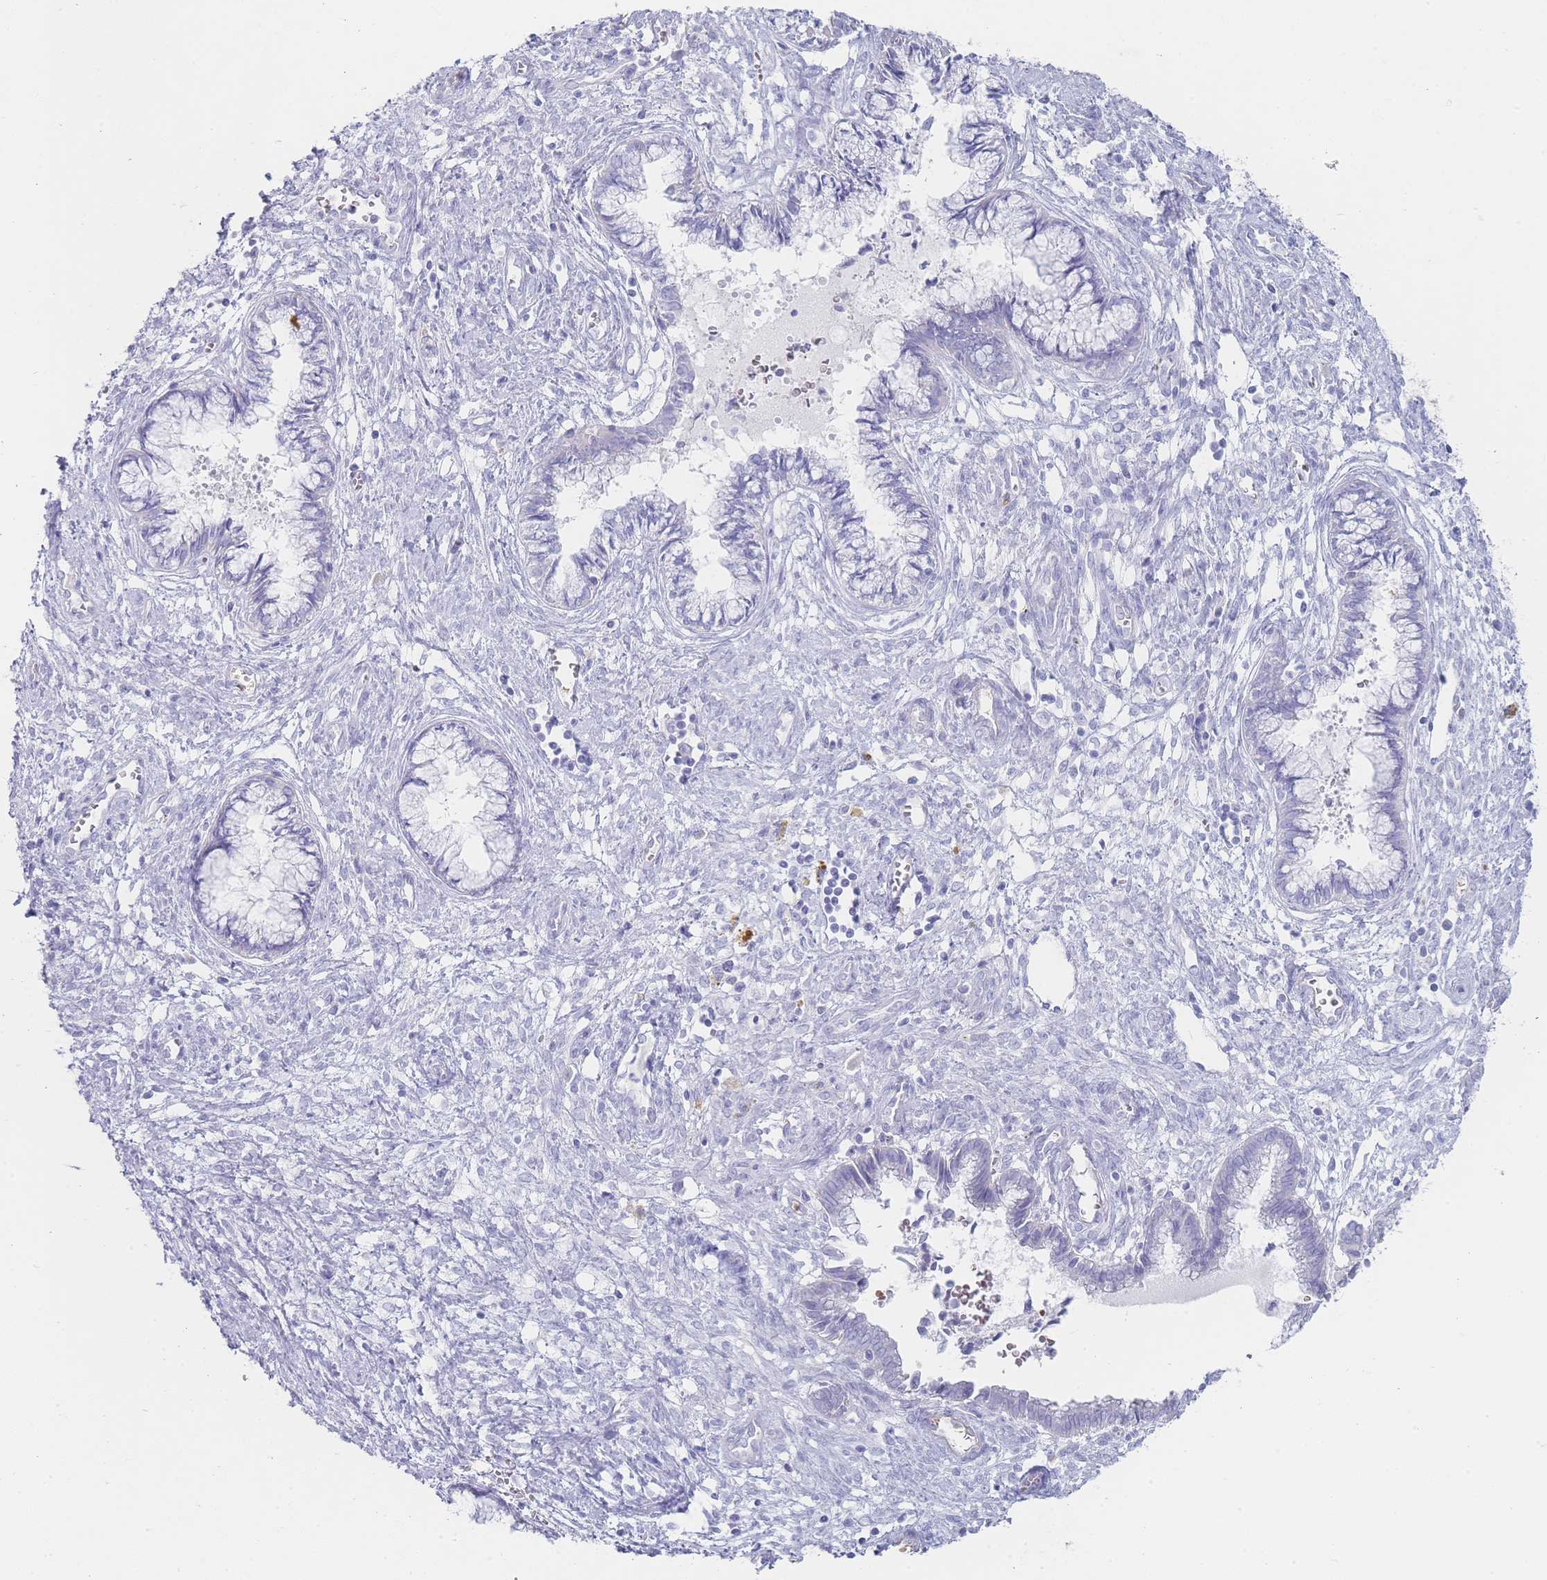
{"staining": {"intensity": "negative", "quantity": "none", "location": "none"}, "tissue": "cervical cancer", "cell_type": "Tumor cells", "image_type": "cancer", "snomed": [{"axis": "morphology", "description": "Adenocarcinoma, NOS"}, {"axis": "topography", "description": "Cervix"}], "caption": "High power microscopy image of an immunohistochemistry photomicrograph of cervical adenocarcinoma, revealing no significant expression in tumor cells.", "gene": "HBG2", "patient": {"sex": "female", "age": 44}}